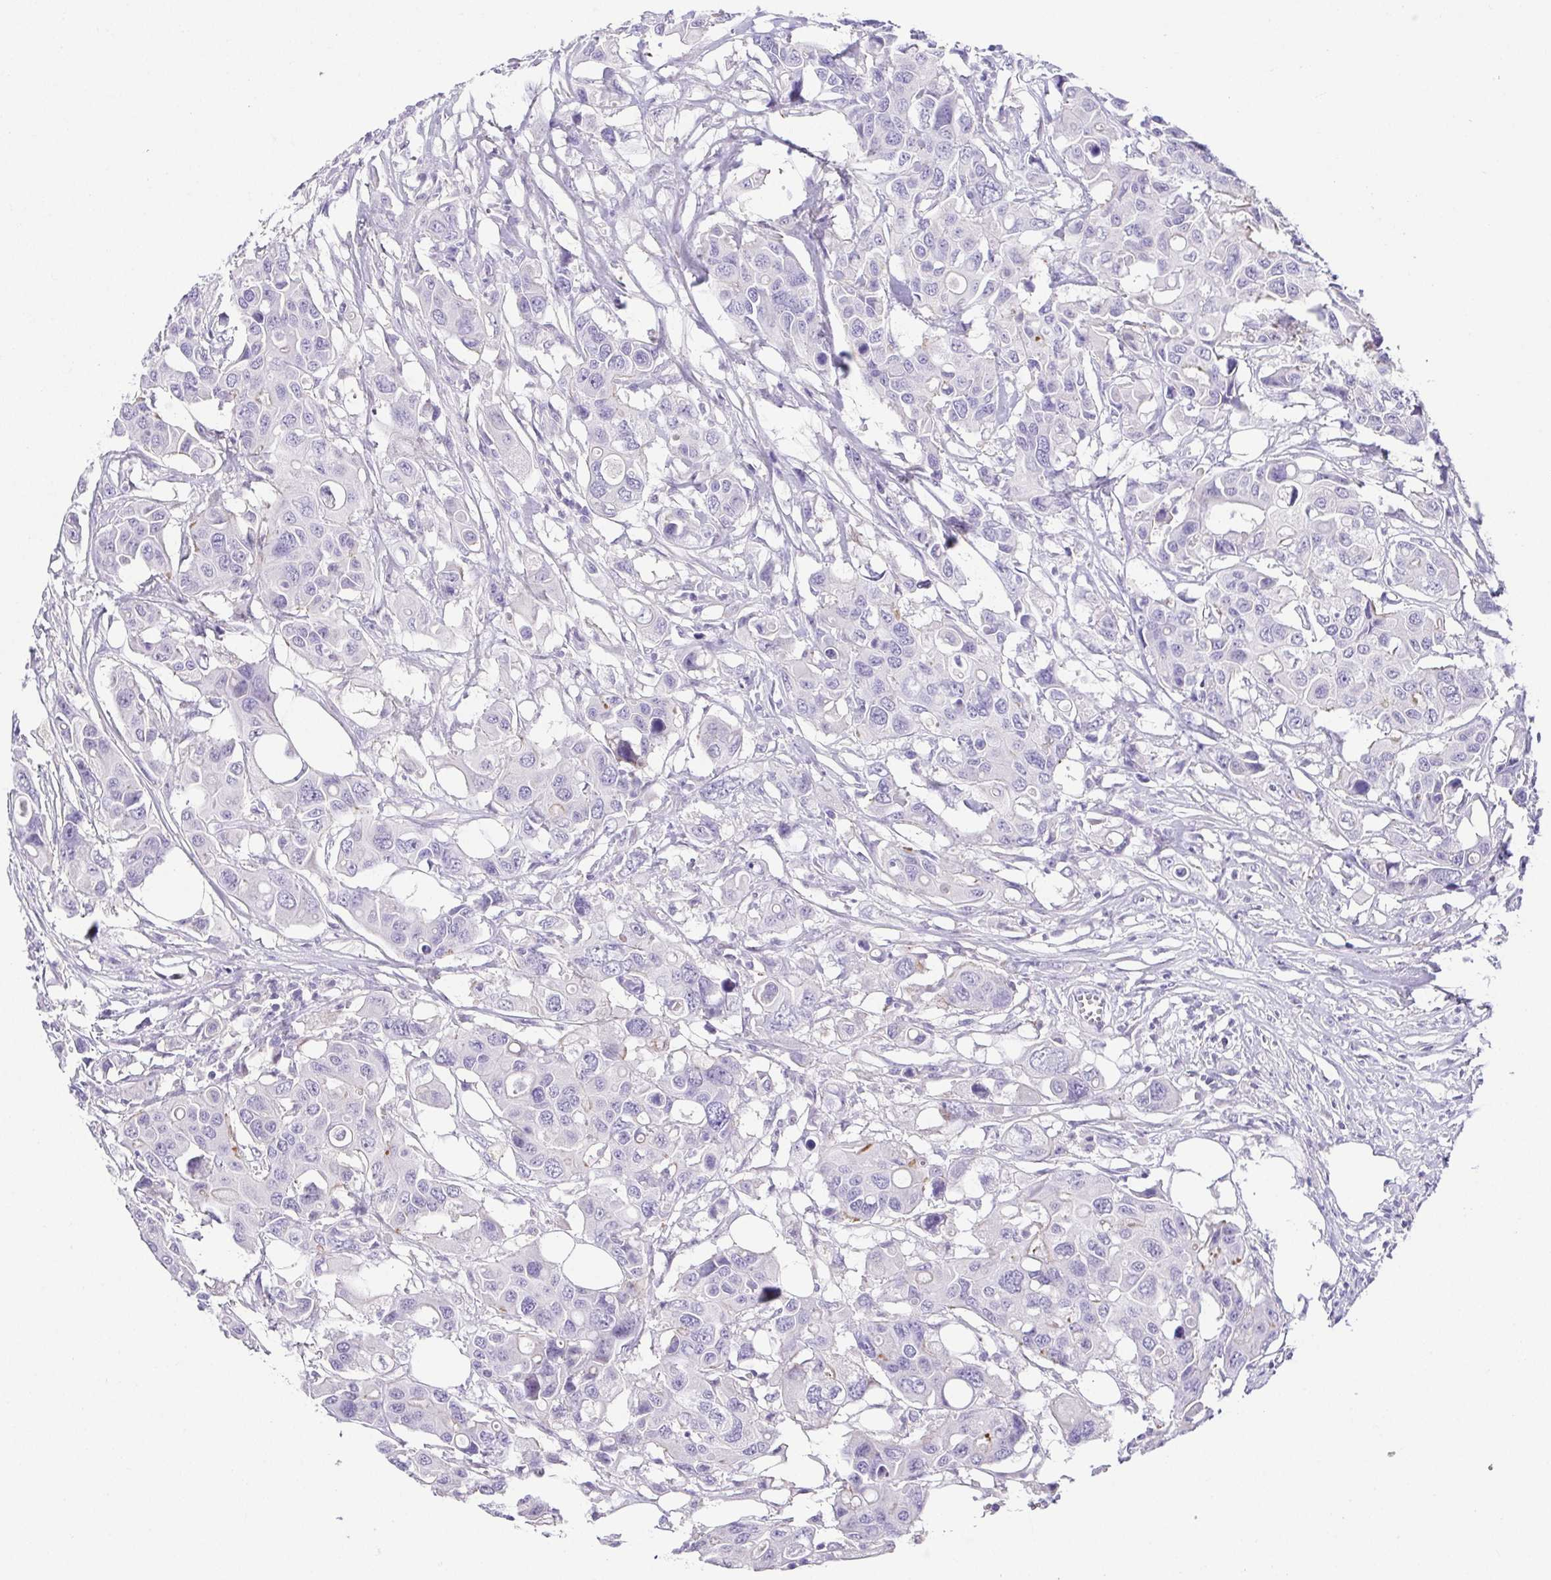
{"staining": {"intensity": "negative", "quantity": "none", "location": "none"}, "tissue": "colorectal cancer", "cell_type": "Tumor cells", "image_type": "cancer", "snomed": [{"axis": "morphology", "description": "Adenocarcinoma, NOS"}, {"axis": "topography", "description": "Colon"}], "caption": "High magnification brightfield microscopy of colorectal adenocarcinoma stained with DAB (brown) and counterstained with hematoxylin (blue): tumor cells show no significant positivity.", "gene": "HAPLN2", "patient": {"sex": "male", "age": 77}}